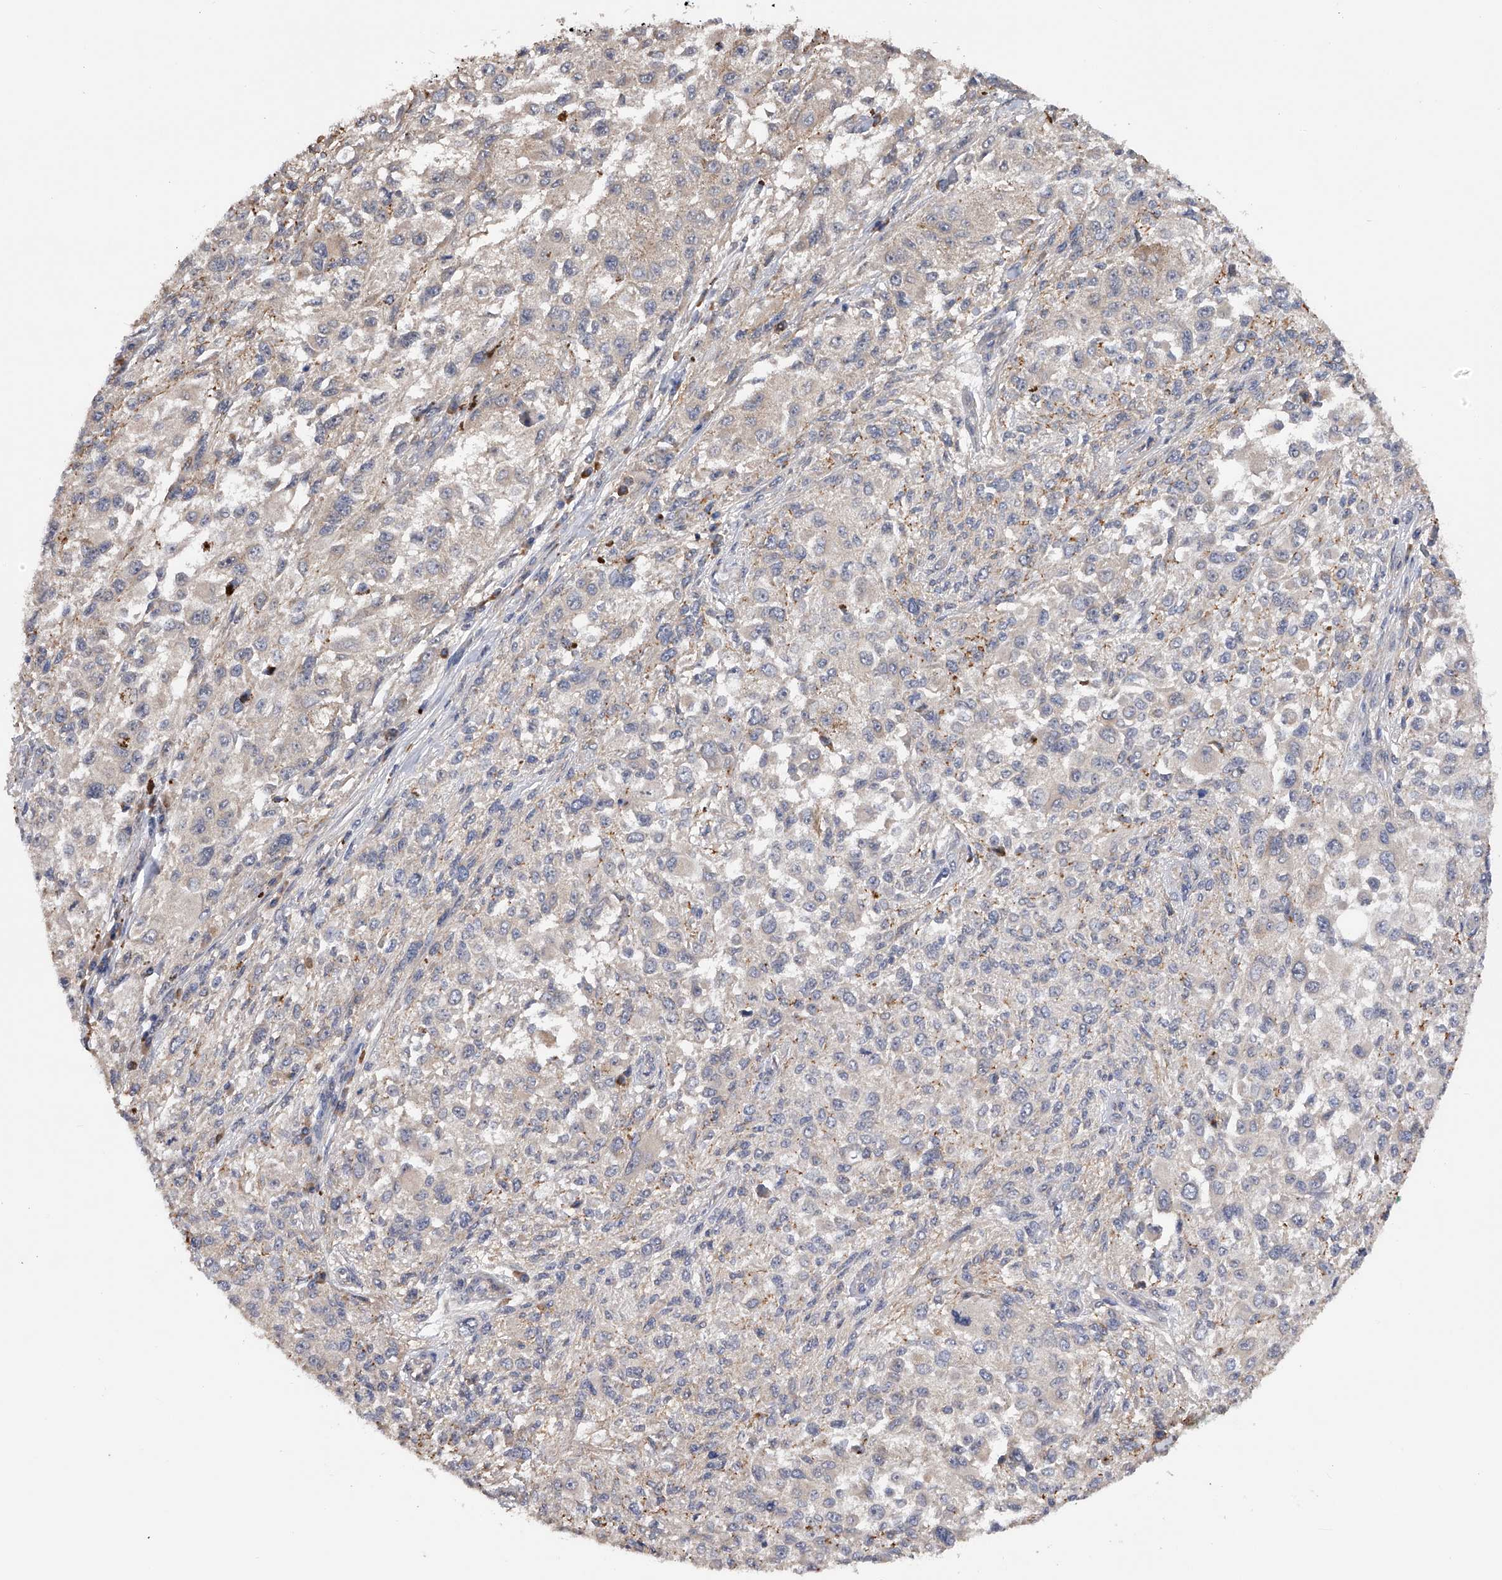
{"staining": {"intensity": "negative", "quantity": "none", "location": "none"}, "tissue": "melanoma", "cell_type": "Tumor cells", "image_type": "cancer", "snomed": [{"axis": "morphology", "description": "Necrosis, NOS"}, {"axis": "morphology", "description": "Malignant melanoma, NOS"}, {"axis": "topography", "description": "Skin"}], "caption": "Image shows no protein expression in tumor cells of melanoma tissue. (DAB (3,3'-diaminobenzidine) IHC with hematoxylin counter stain).", "gene": "CFAP298", "patient": {"sex": "female", "age": 87}}